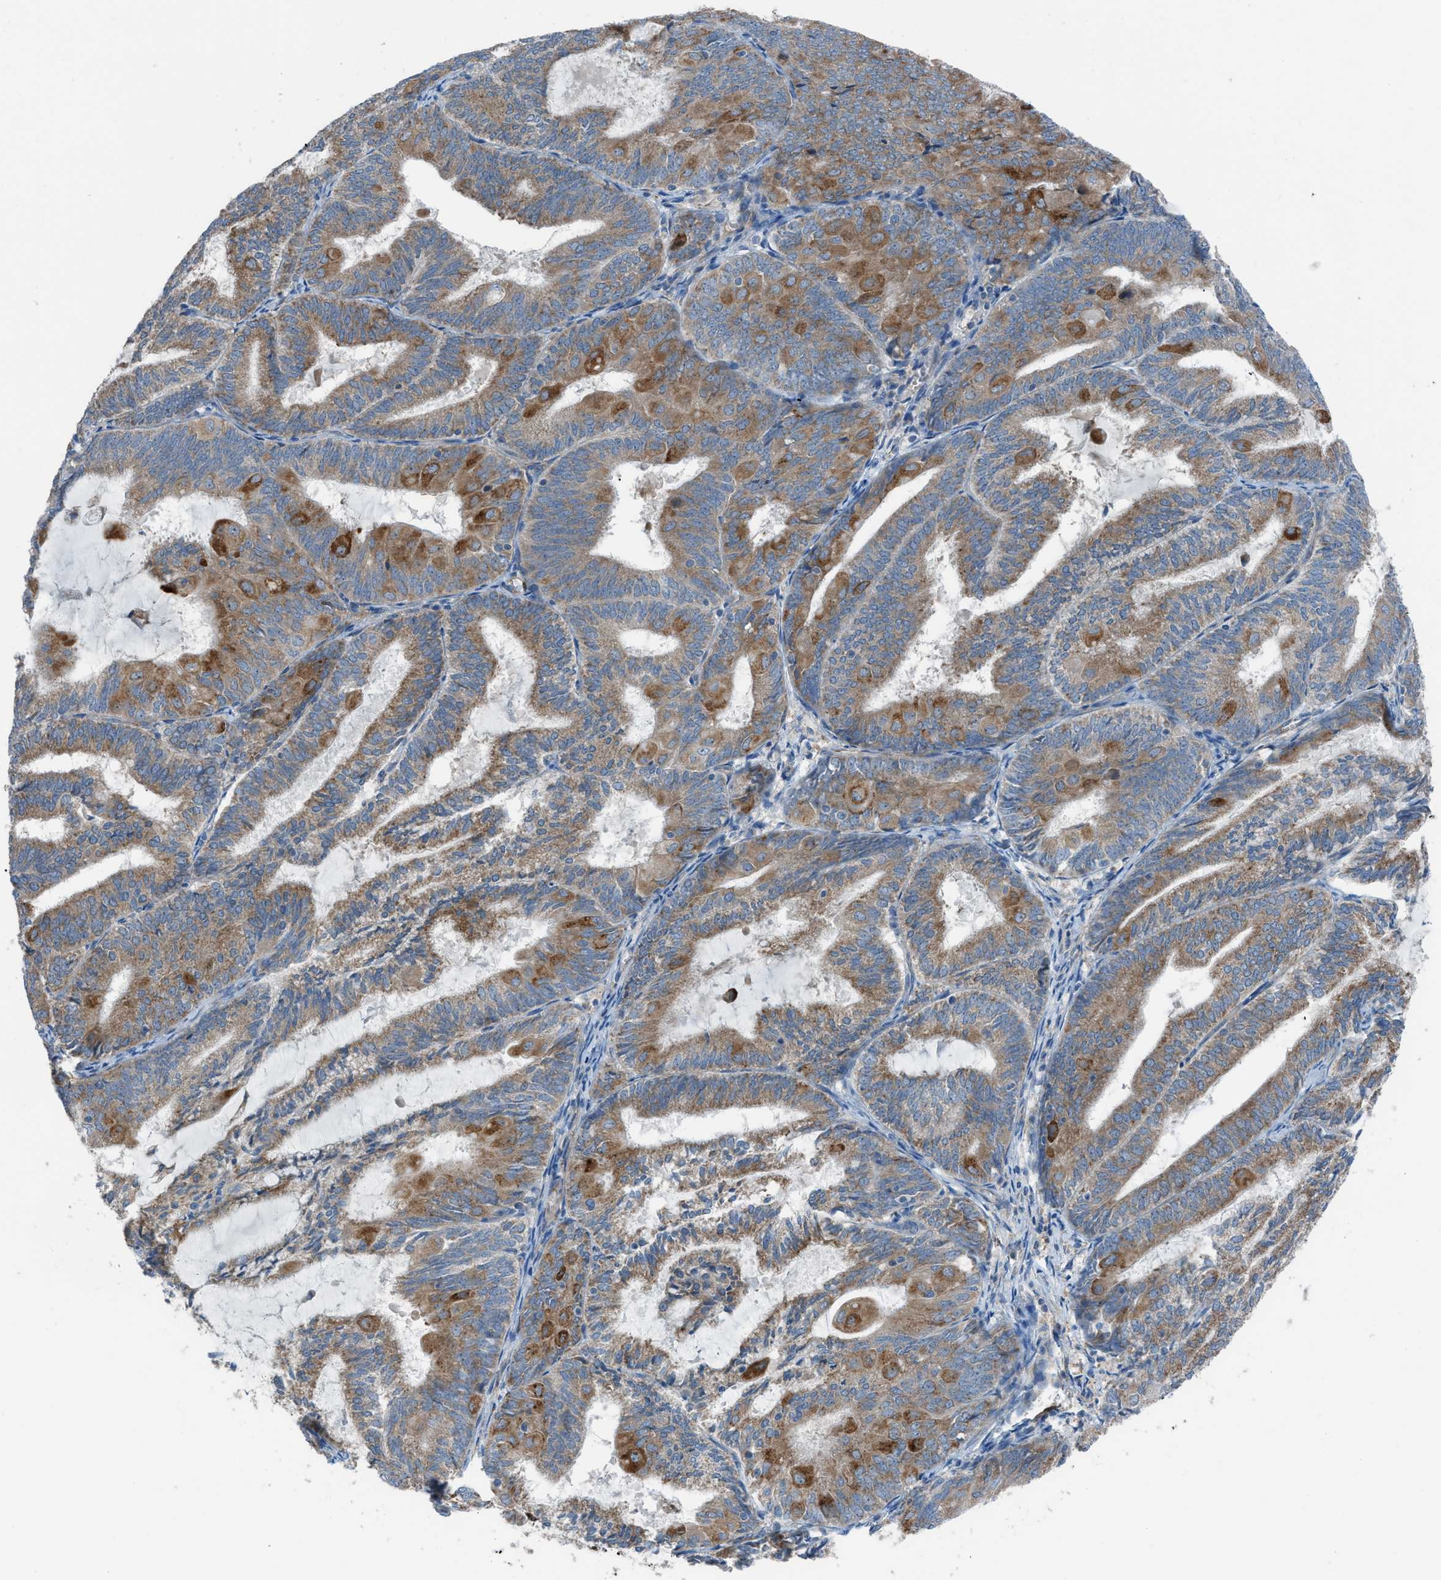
{"staining": {"intensity": "moderate", "quantity": ">75%", "location": "cytoplasmic/membranous"}, "tissue": "endometrial cancer", "cell_type": "Tumor cells", "image_type": "cancer", "snomed": [{"axis": "morphology", "description": "Adenocarcinoma, NOS"}, {"axis": "topography", "description": "Endometrium"}], "caption": "Tumor cells reveal medium levels of moderate cytoplasmic/membranous expression in about >75% of cells in human endometrial cancer (adenocarcinoma).", "gene": "HEG1", "patient": {"sex": "female", "age": 81}}